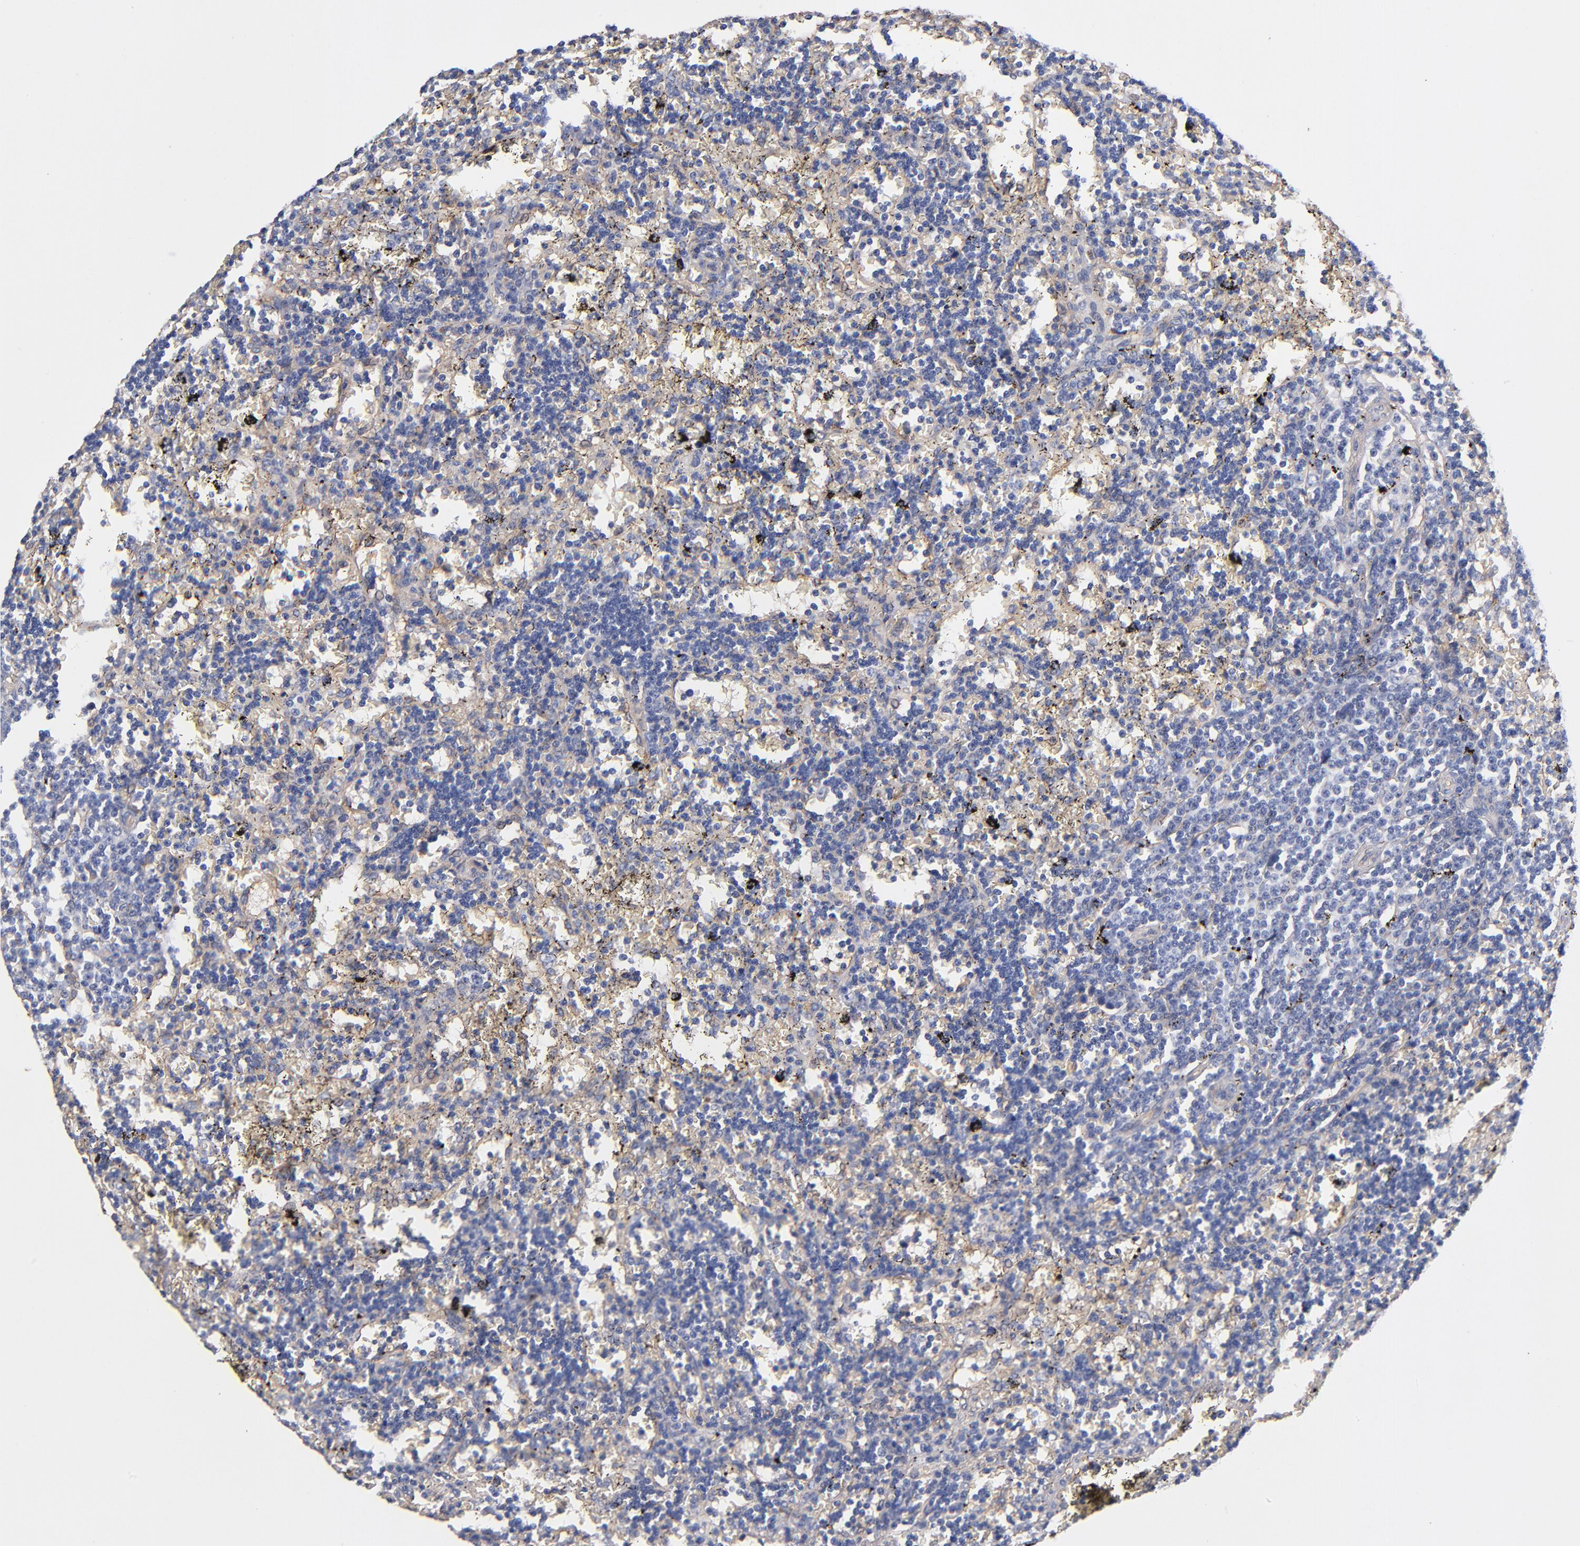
{"staining": {"intensity": "negative", "quantity": "none", "location": "none"}, "tissue": "lymphoma", "cell_type": "Tumor cells", "image_type": "cancer", "snomed": [{"axis": "morphology", "description": "Malignant lymphoma, non-Hodgkin's type, Low grade"}, {"axis": "topography", "description": "Spleen"}], "caption": "This is a histopathology image of immunohistochemistry staining of lymphoma, which shows no expression in tumor cells. (DAB IHC visualized using brightfield microscopy, high magnification).", "gene": "PLSCR4", "patient": {"sex": "male", "age": 60}}